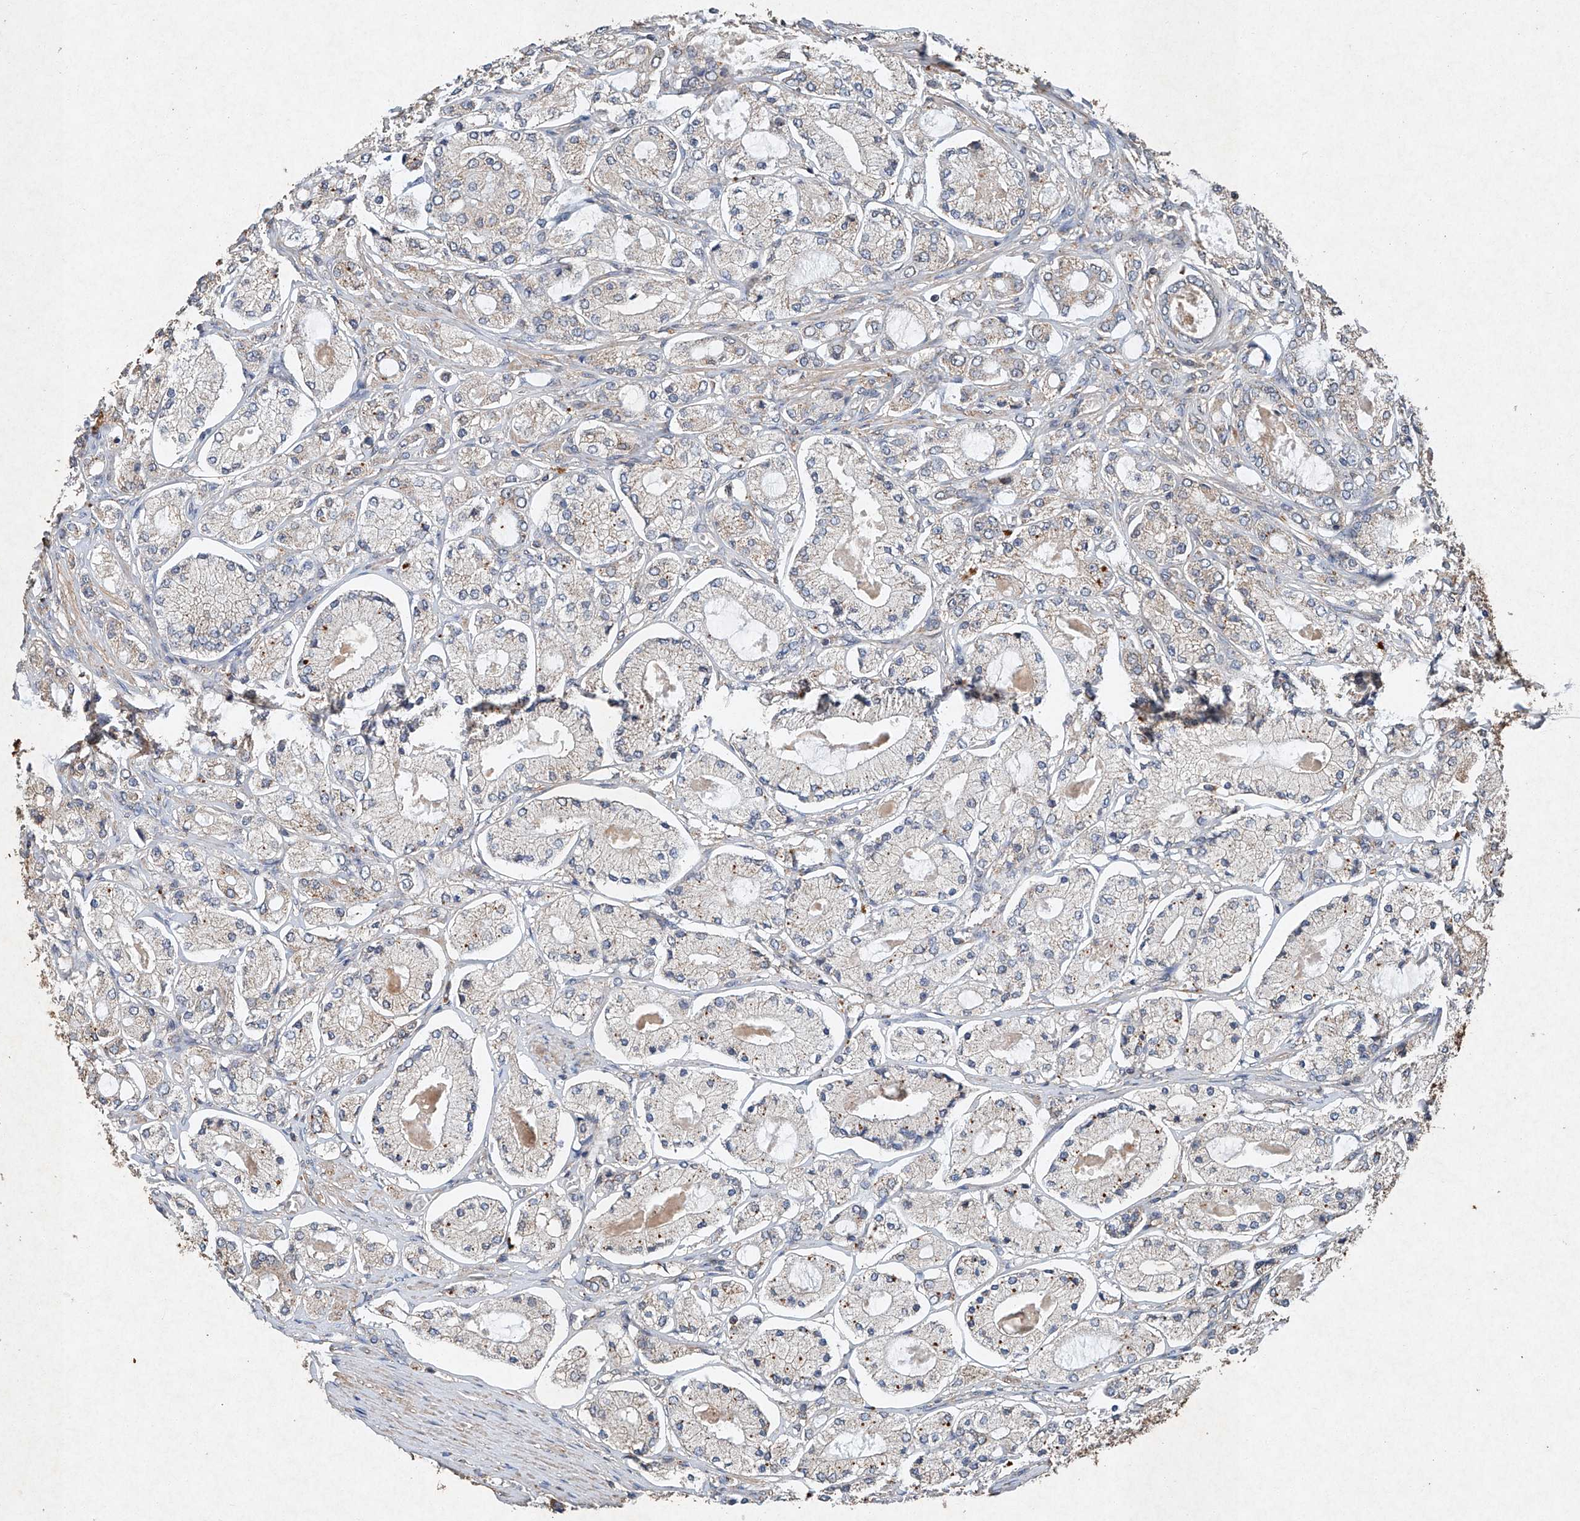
{"staining": {"intensity": "weak", "quantity": "25%-75%", "location": "cytoplasmic/membranous"}, "tissue": "prostate cancer", "cell_type": "Tumor cells", "image_type": "cancer", "snomed": [{"axis": "morphology", "description": "Adenocarcinoma, High grade"}, {"axis": "topography", "description": "Prostate"}], "caption": "A micrograph showing weak cytoplasmic/membranous expression in about 25%-75% of tumor cells in prostate cancer, as visualized by brown immunohistochemical staining.", "gene": "STK3", "patient": {"sex": "male", "age": 65}}